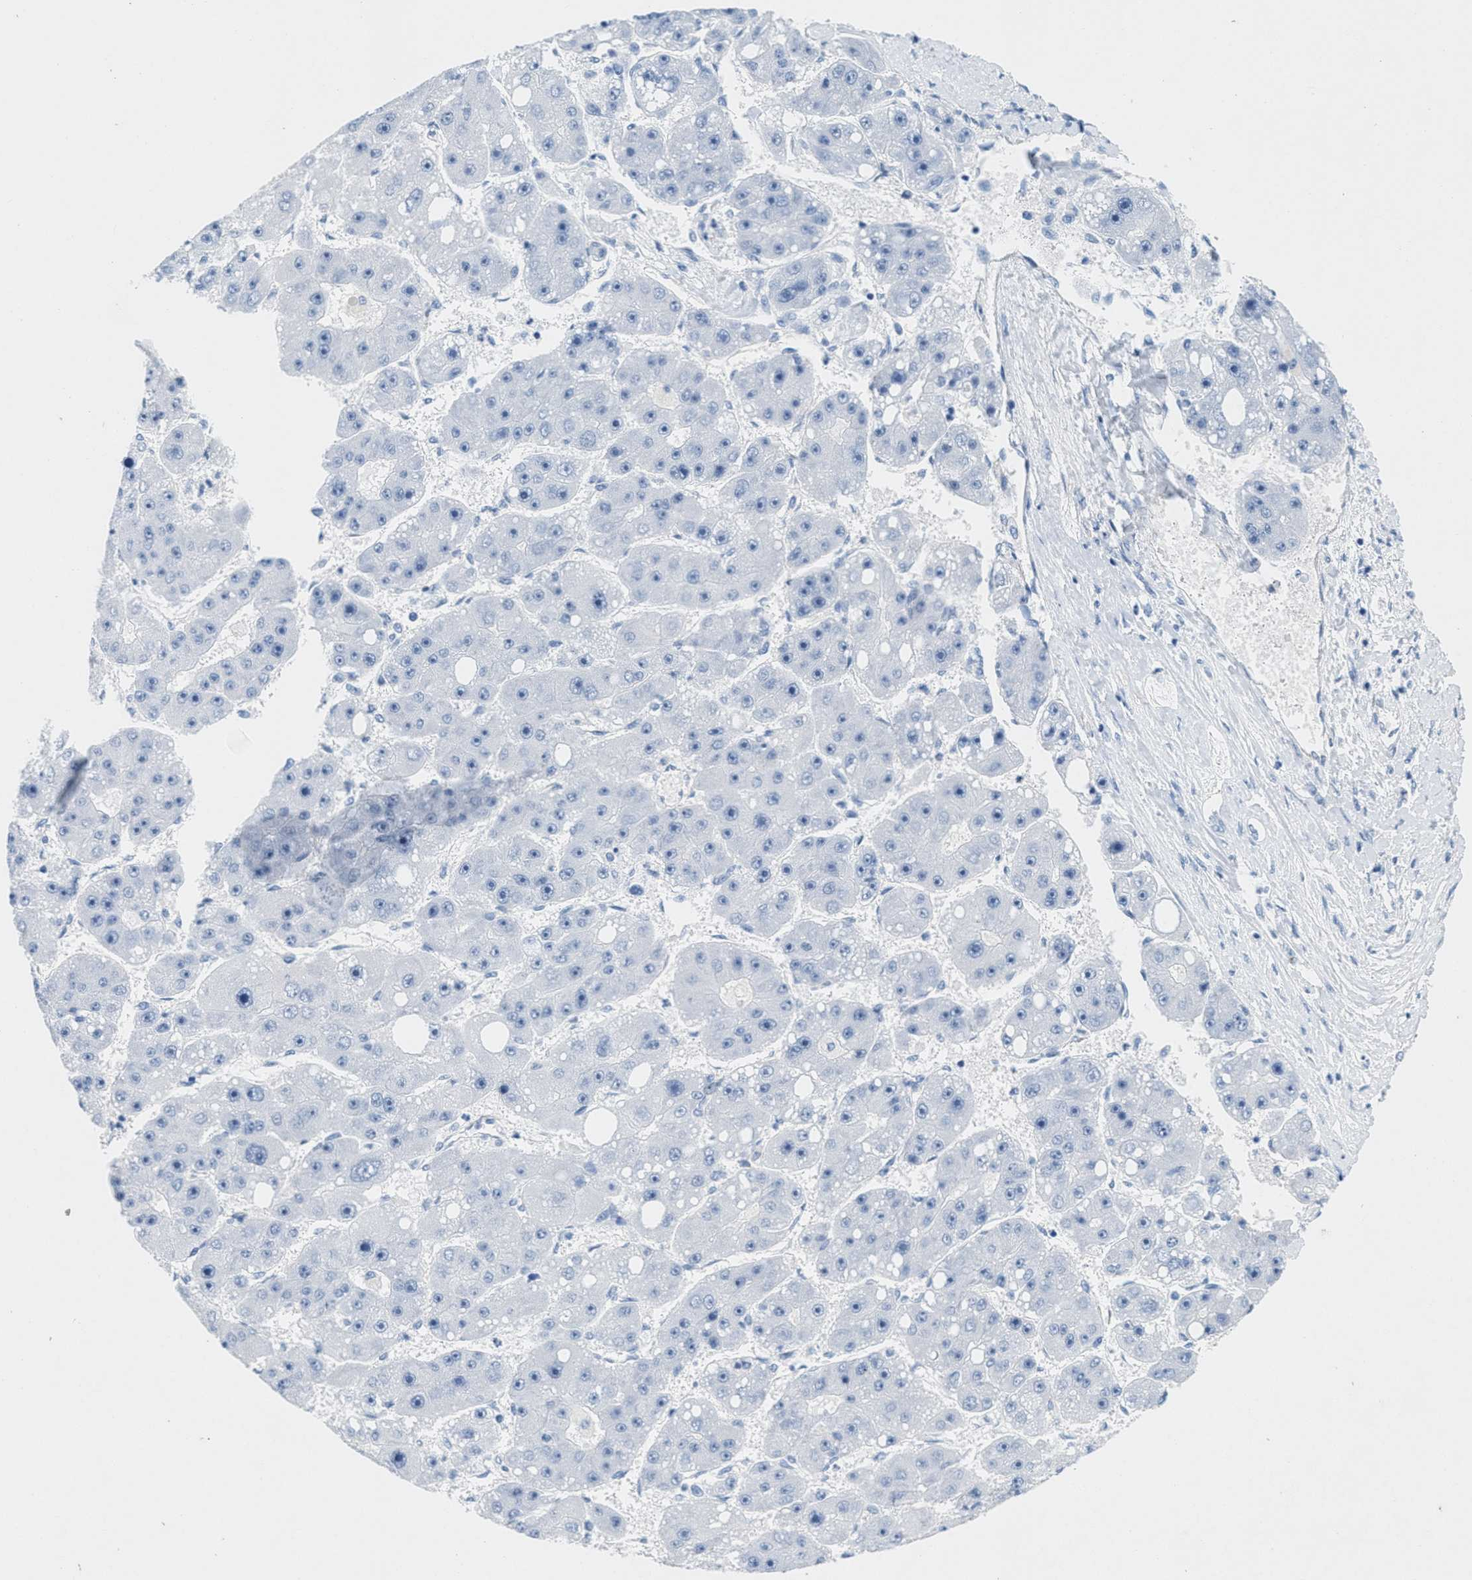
{"staining": {"intensity": "negative", "quantity": "none", "location": "none"}, "tissue": "liver cancer", "cell_type": "Tumor cells", "image_type": "cancer", "snomed": [{"axis": "morphology", "description": "Carcinoma, Hepatocellular, NOS"}, {"axis": "topography", "description": "Liver"}], "caption": "The histopathology image demonstrates no significant staining in tumor cells of liver cancer.", "gene": "GPM6A", "patient": {"sex": "female", "age": 61}}